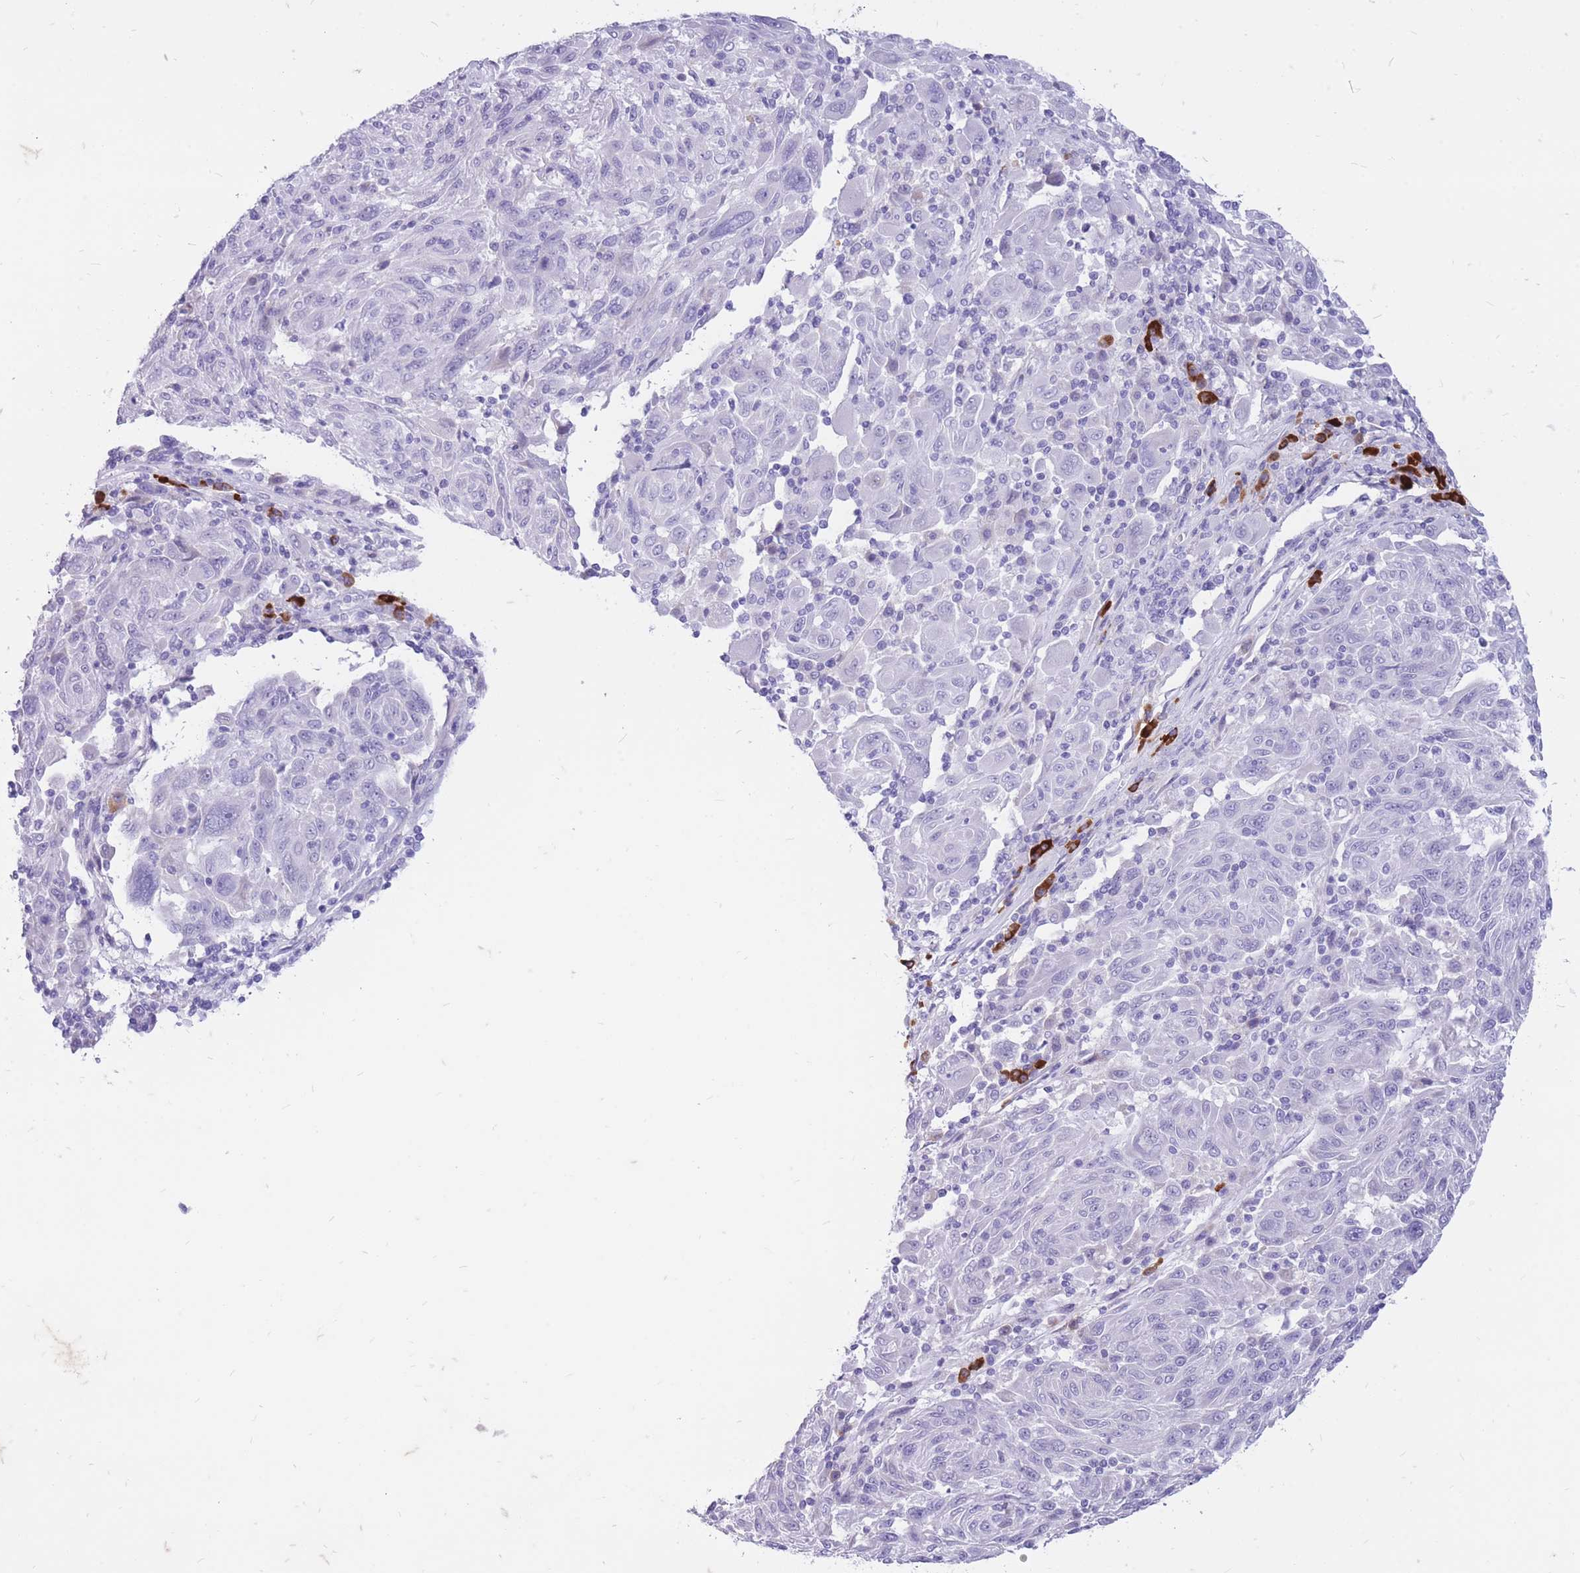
{"staining": {"intensity": "negative", "quantity": "none", "location": "none"}, "tissue": "melanoma", "cell_type": "Tumor cells", "image_type": "cancer", "snomed": [{"axis": "morphology", "description": "Malignant melanoma, NOS"}, {"axis": "topography", "description": "Skin"}], "caption": "A high-resolution photomicrograph shows IHC staining of malignant melanoma, which reveals no significant positivity in tumor cells.", "gene": "ZFP37", "patient": {"sex": "male", "age": 53}}